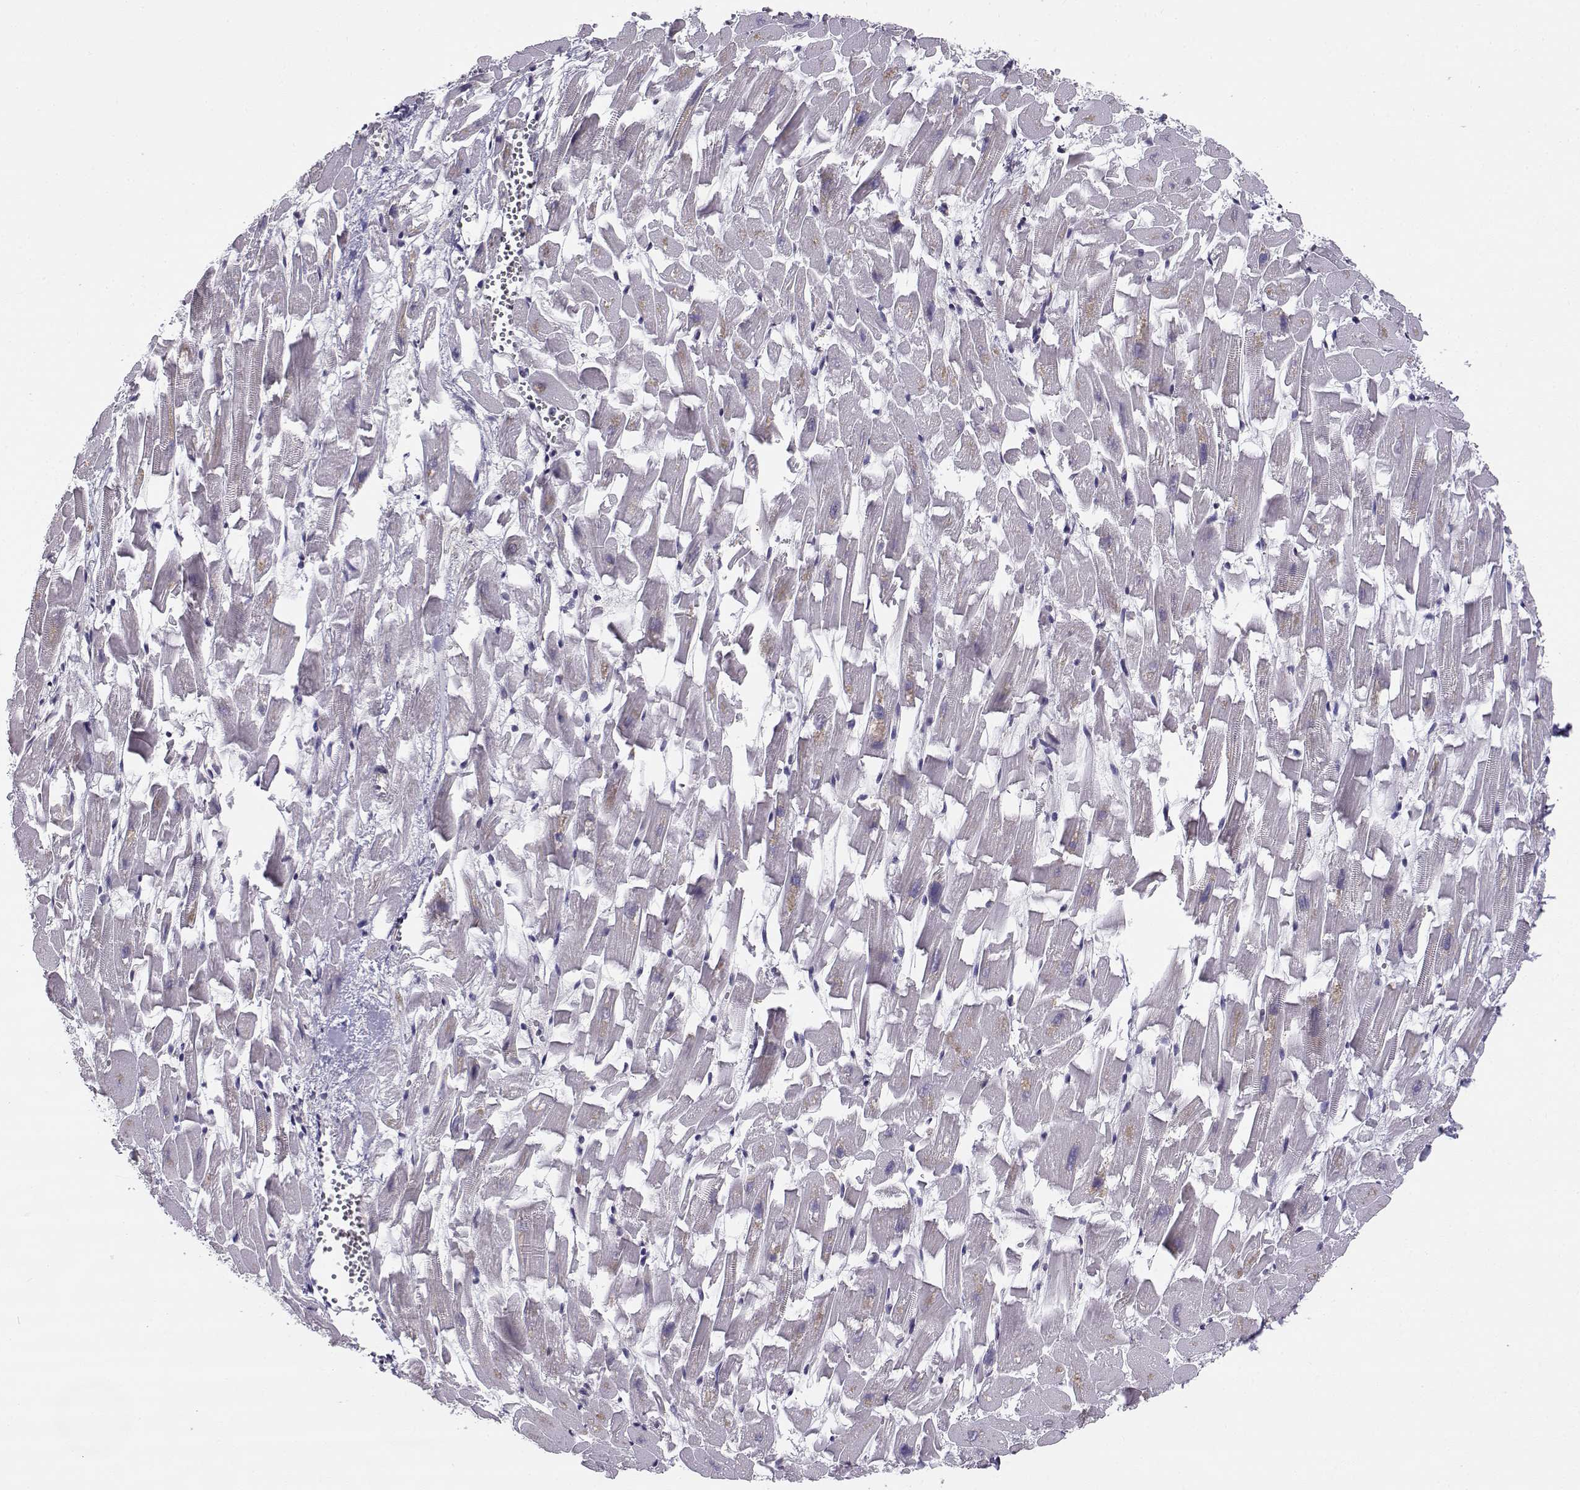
{"staining": {"intensity": "negative", "quantity": "none", "location": "none"}, "tissue": "heart muscle", "cell_type": "Cardiomyocytes", "image_type": "normal", "snomed": [{"axis": "morphology", "description": "Normal tissue, NOS"}, {"axis": "topography", "description": "Heart"}], "caption": "Unremarkable heart muscle was stained to show a protein in brown. There is no significant positivity in cardiomyocytes.", "gene": "BEND6", "patient": {"sex": "female", "age": 64}}